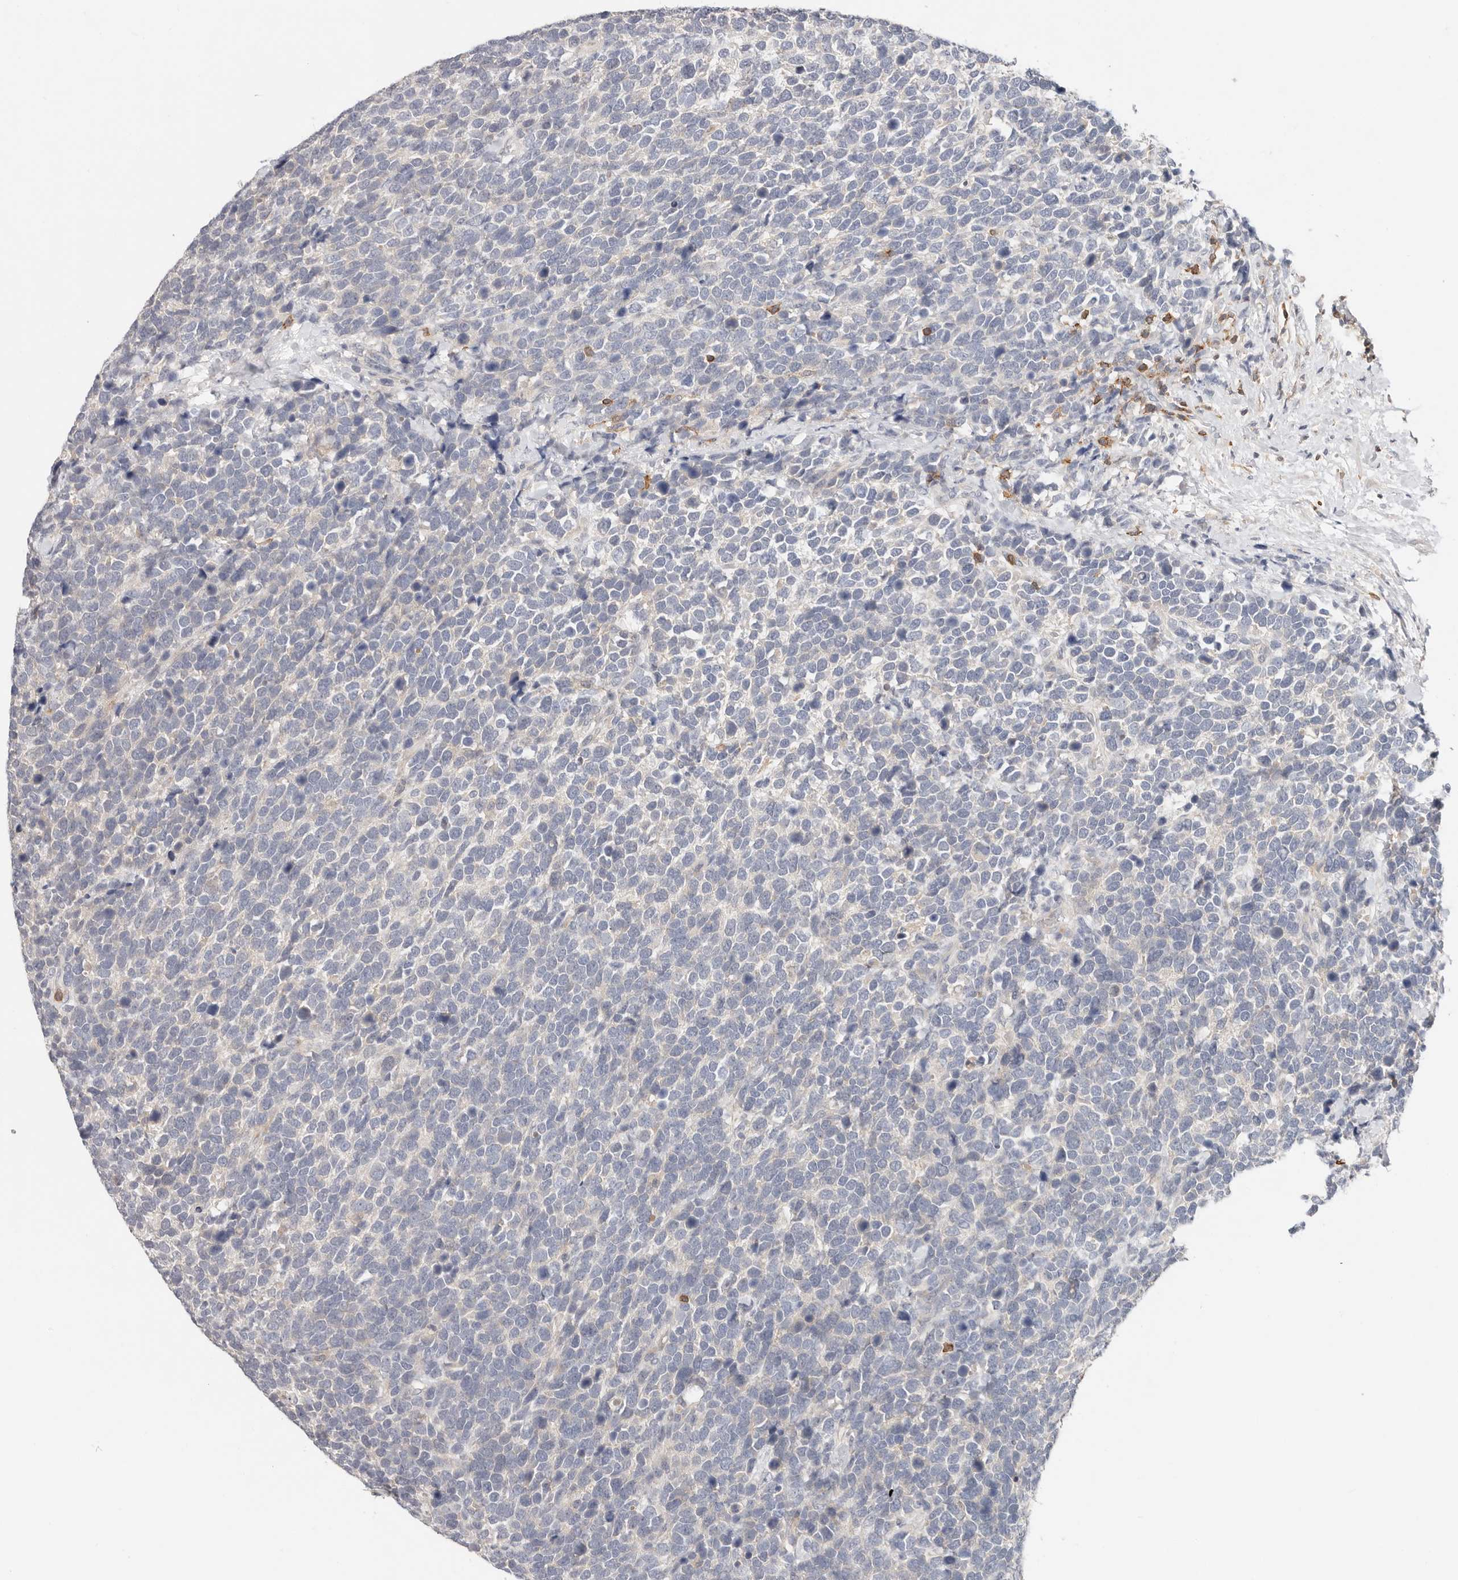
{"staining": {"intensity": "negative", "quantity": "none", "location": "none"}, "tissue": "urothelial cancer", "cell_type": "Tumor cells", "image_type": "cancer", "snomed": [{"axis": "morphology", "description": "Urothelial carcinoma, High grade"}, {"axis": "topography", "description": "Urinary bladder"}], "caption": "A histopathology image of high-grade urothelial carcinoma stained for a protein reveals no brown staining in tumor cells. The staining is performed using DAB (3,3'-diaminobenzidine) brown chromogen with nuclei counter-stained in using hematoxylin.", "gene": "TMEM63B", "patient": {"sex": "female", "age": 82}}